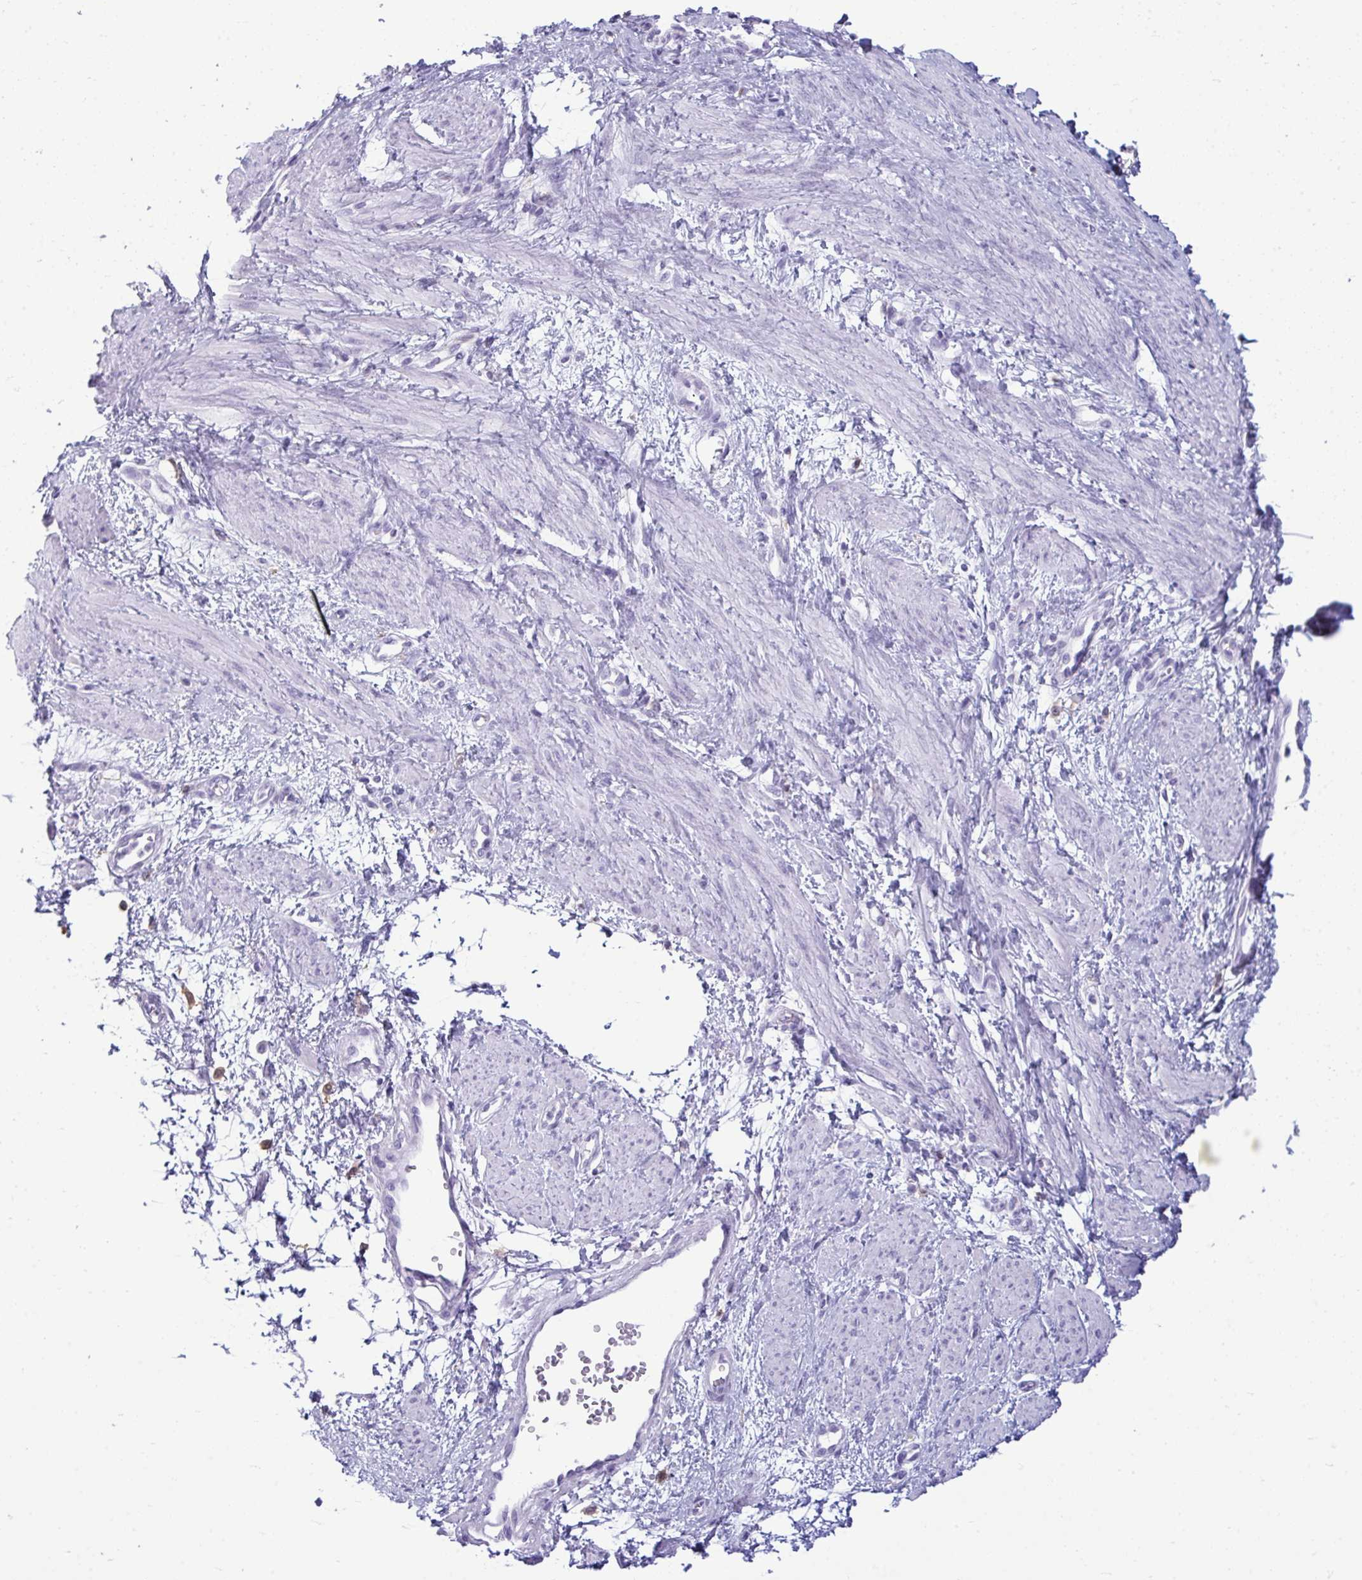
{"staining": {"intensity": "negative", "quantity": "none", "location": "none"}, "tissue": "smooth muscle", "cell_type": "Smooth muscle cells", "image_type": "normal", "snomed": [{"axis": "morphology", "description": "Normal tissue, NOS"}, {"axis": "topography", "description": "Smooth muscle"}, {"axis": "topography", "description": "Uterus"}], "caption": "The micrograph reveals no significant staining in smooth muscle cells of smooth muscle.", "gene": "ANKRD60", "patient": {"sex": "female", "age": 39}}